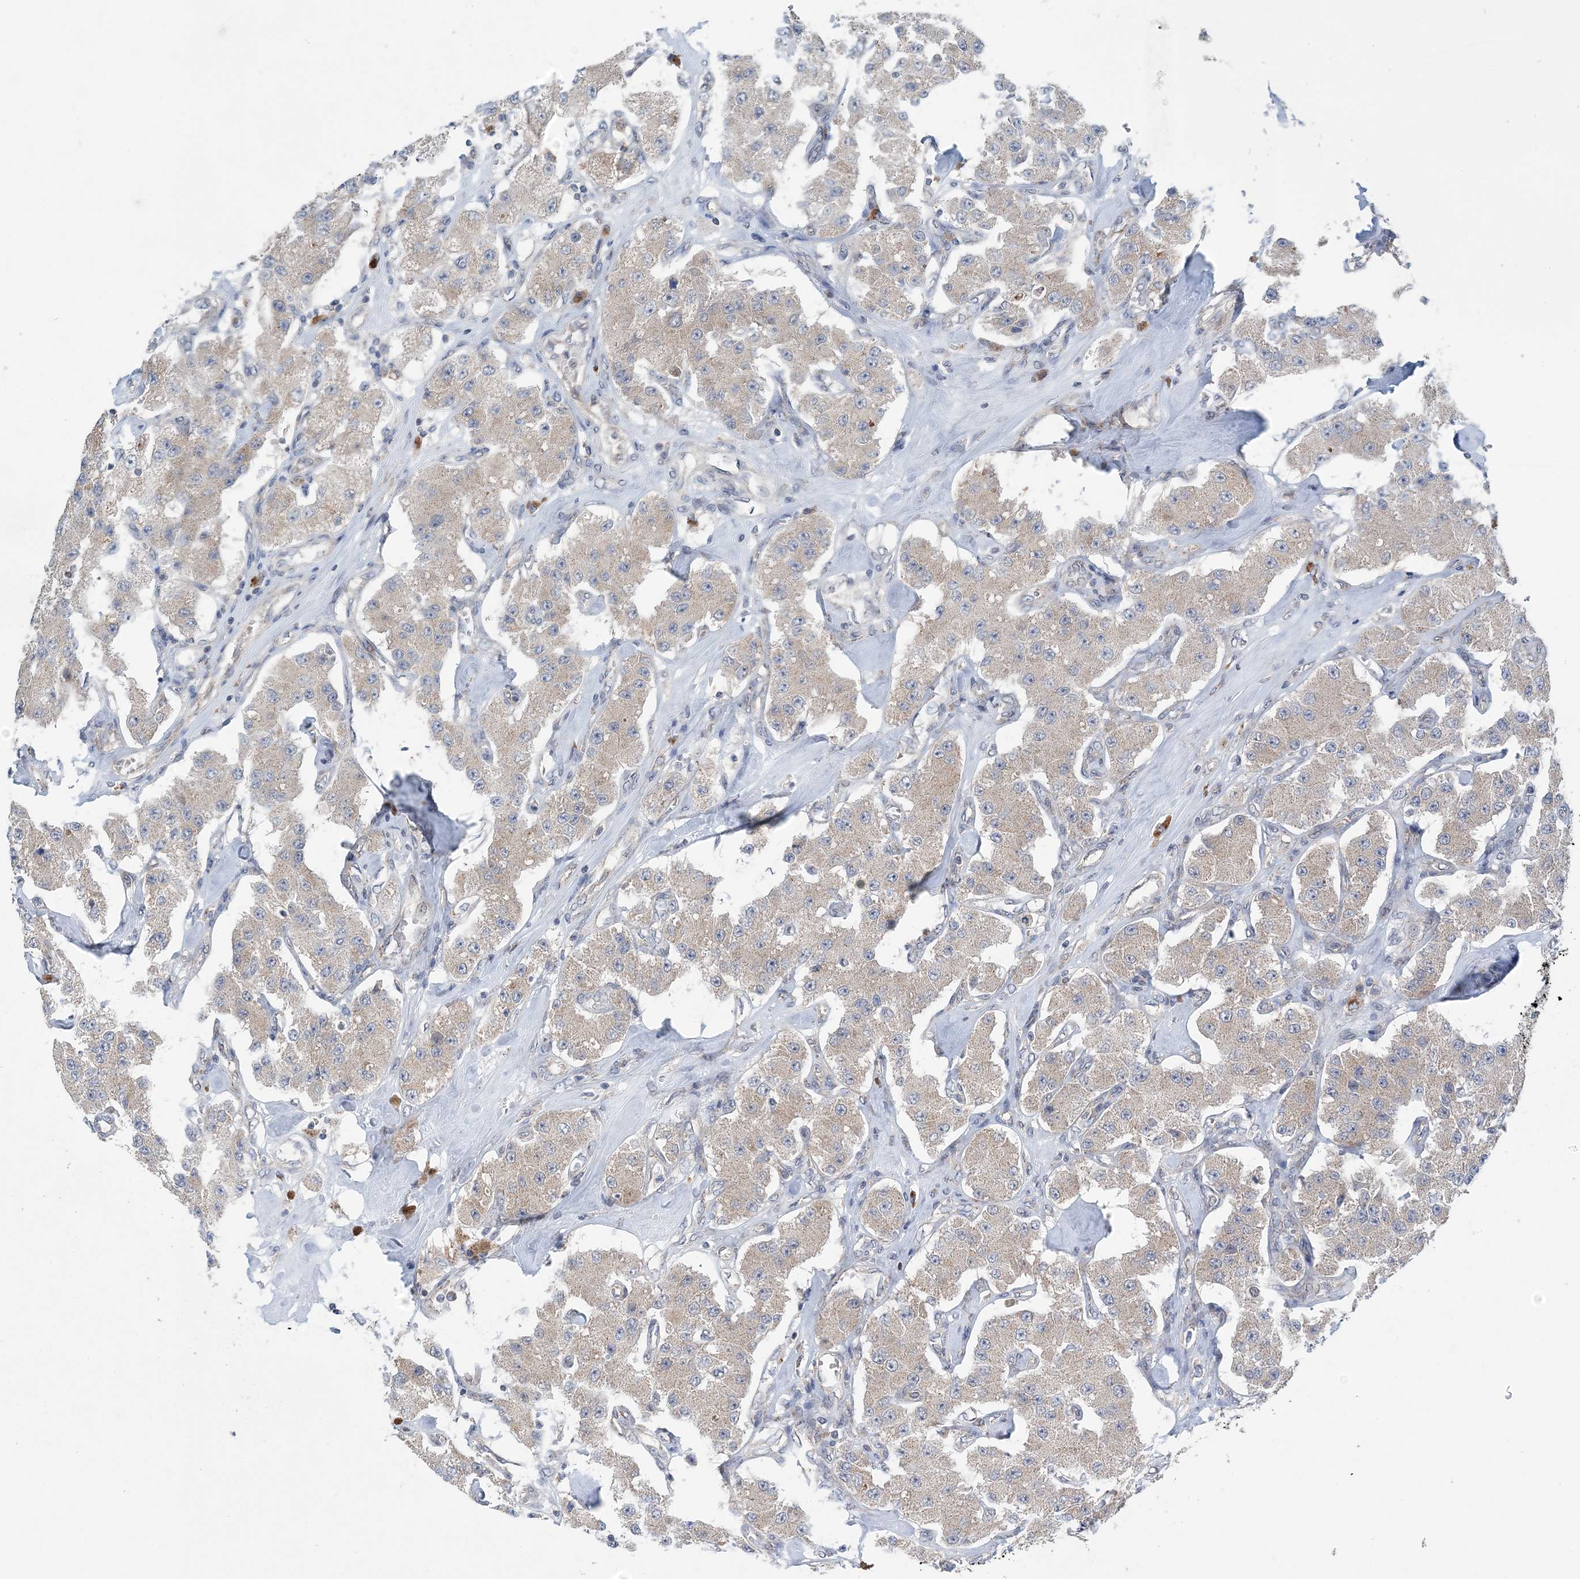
{"staining": {"intensity": "negative", "quantity": "none", "location": "none"}, "tissue": "carcinoid", "cell_type": "Tumor cells", "image_type": "cancer", "snomed": [{"axis": "morphology", "description": "Carcinoid, malignant, NOS"}, {"axis": "topography", "description": "Pancreas"}], "caption": "This is an immunohistochemistry photomicrograph of carcinoid. There is no positivity in tumor cells.", "gene": "COPE", "patient": {"sex": "male", "age": 41}}